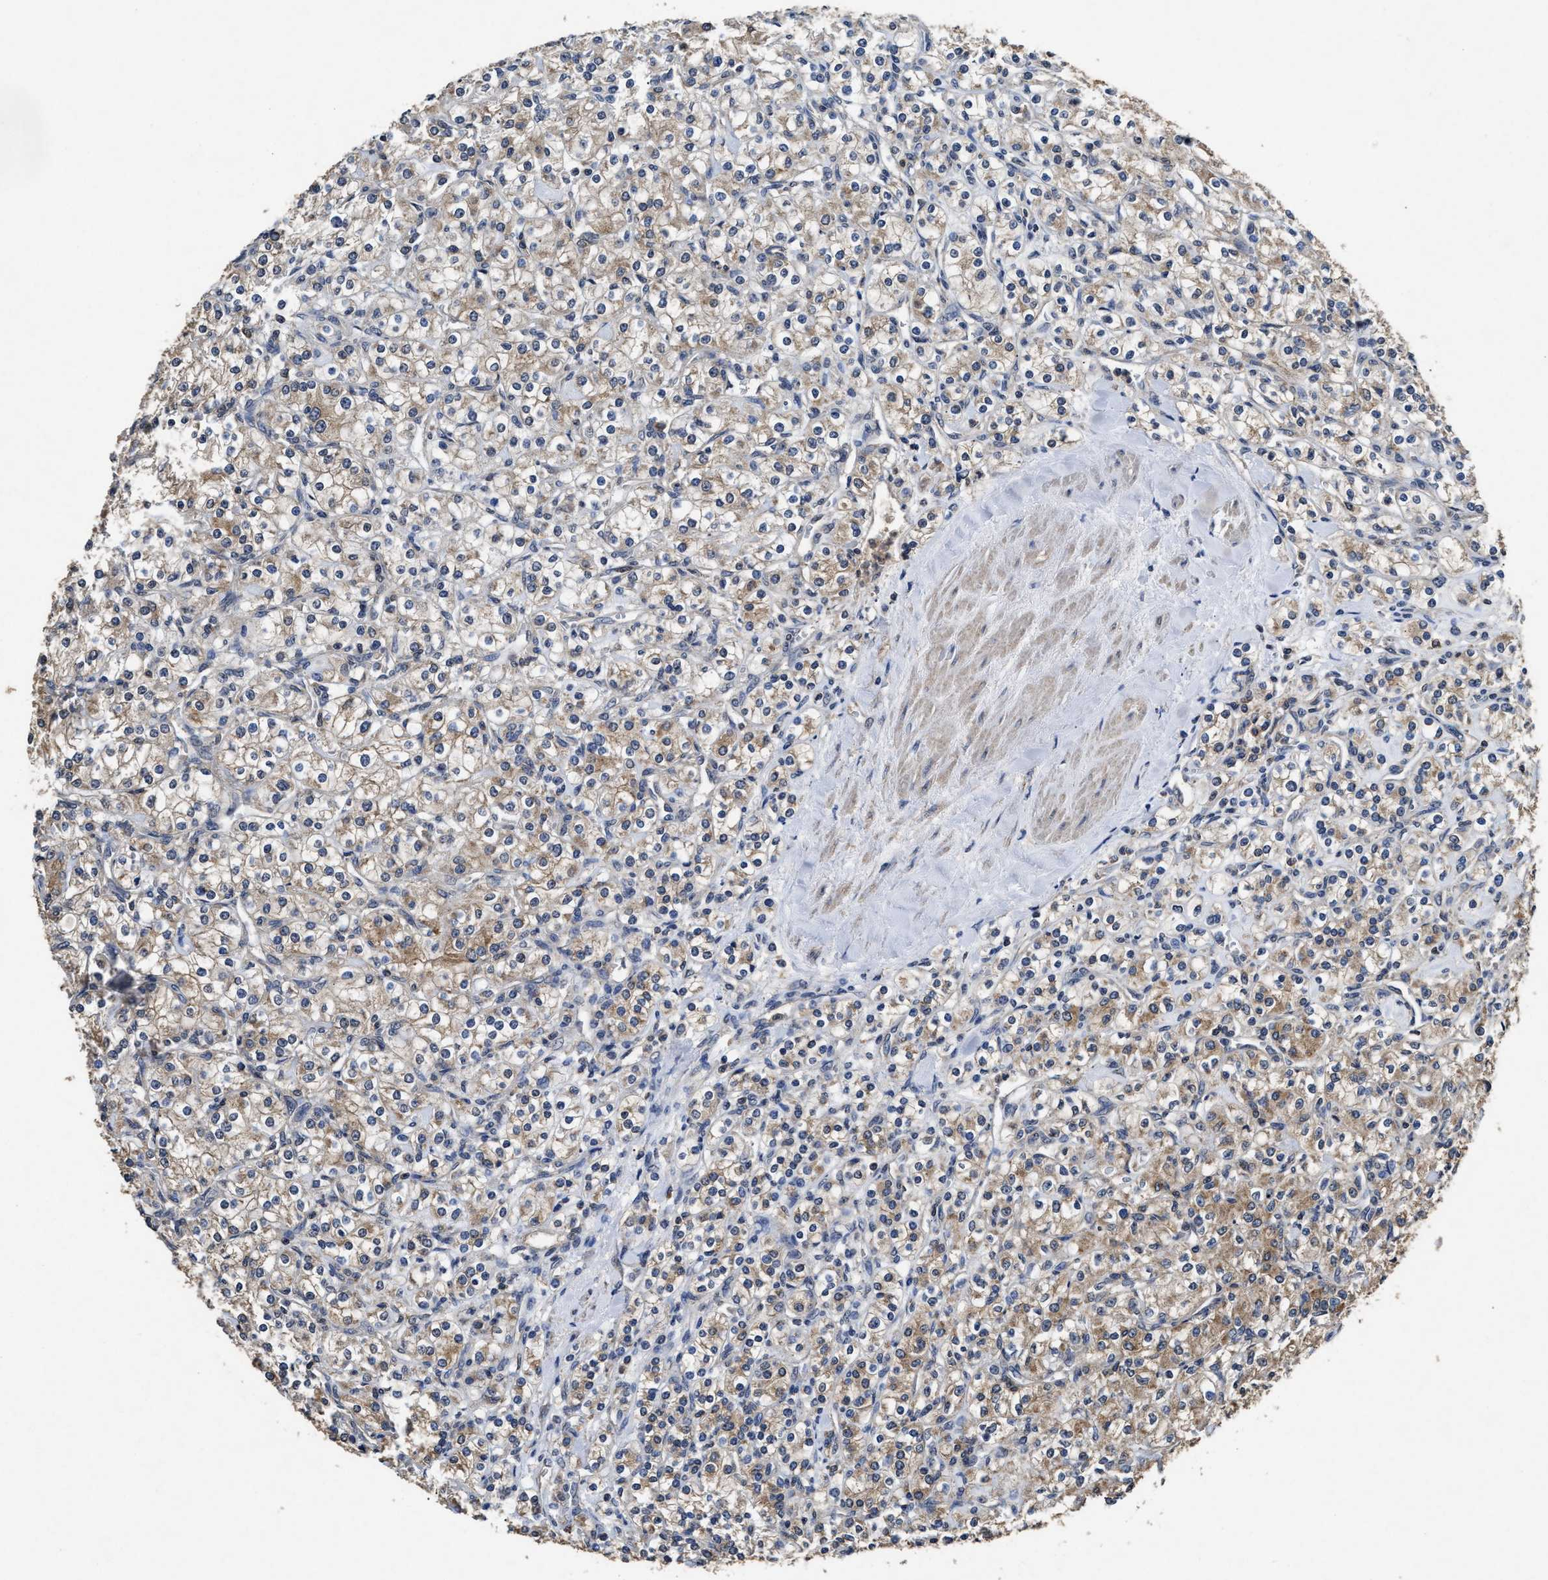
{"staining": {"intensity": "moderate", "quantity": ">75%", "location": "cytoplasmic/membranous"}, "tissue": "renal cancer", "cell_type": "Tumor cells", "image_type": "cancer", "snomed": [{"axis": "morphology", "description": "Adenocarcinoma, NOS"}, {"axis": "topography", "description": "Kidney"}], "caption": "Renal cancer (adenocarcinoma) tissue displays moderate cytoplasmic/membranous staining in approximately >75% of tumor cells, visualized by immunohistochemistry.", "gene": "ACAT2", "patient": {"sex": "male", "age": 77}}